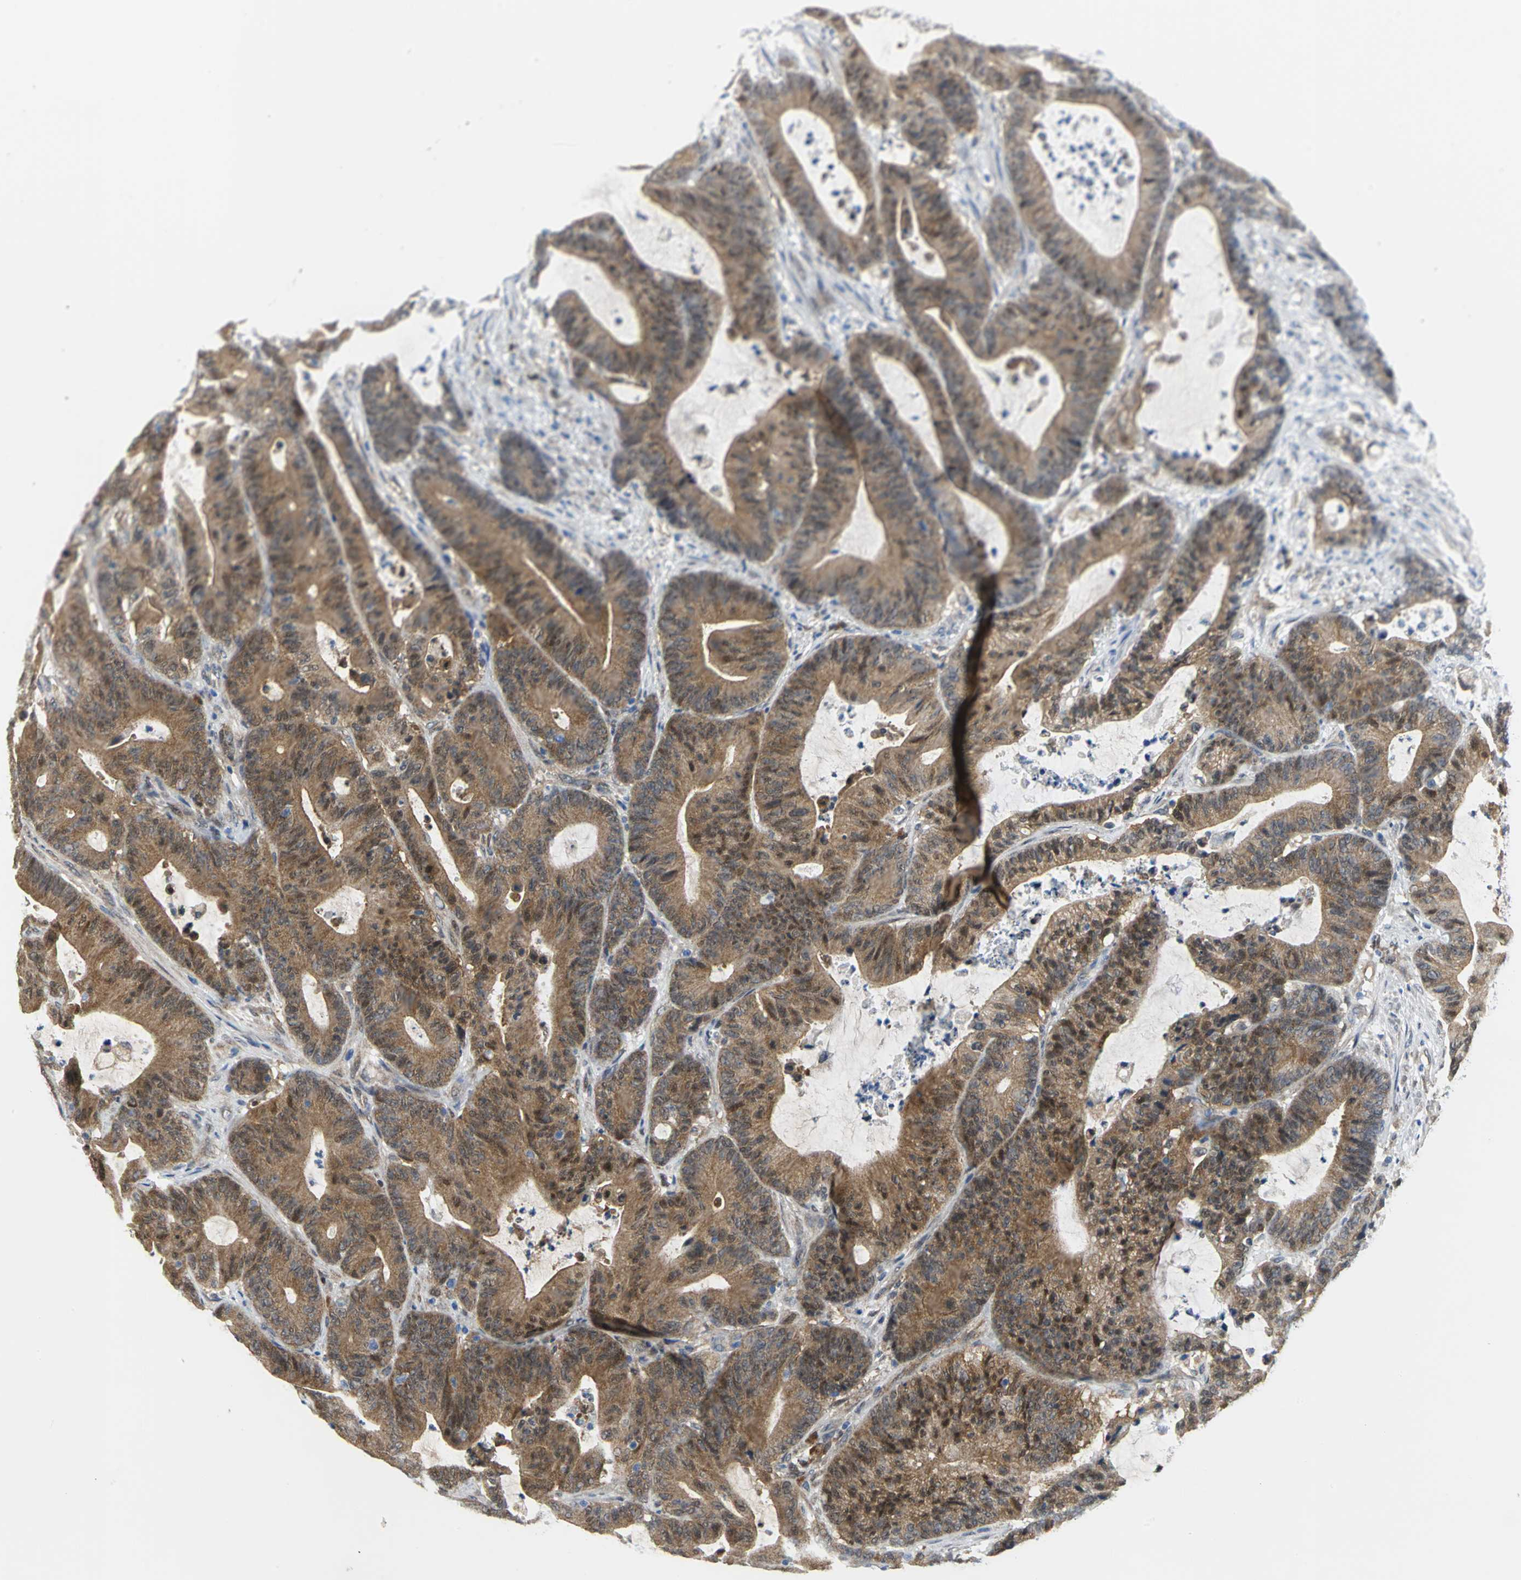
{"staining": {"intensity": "moderate", "quantity": ">75%", "location": "cytoplasmic/membranous"}, "tissue": "colorectal cancer", "cell_type": "Tumor cells", "image_type": "cancer", "snomed": [{"axis": "morphology", "description": "Adenocarcinoma, NOS"}, {"axis": "topography", "description": "Colon"}], "caption": "Moderate cytoplasmic/membranous protein positivity is identified in about >75% of tumor cells in colorectal cancer (adenocarcinoma). The protein of interest is stained brown, and the nuclei are stained in blue (DAB IHC with brightfield microscopy, high magnification).", "gene": "PGM3", "patient": {"sex": "female", "age": 84}}